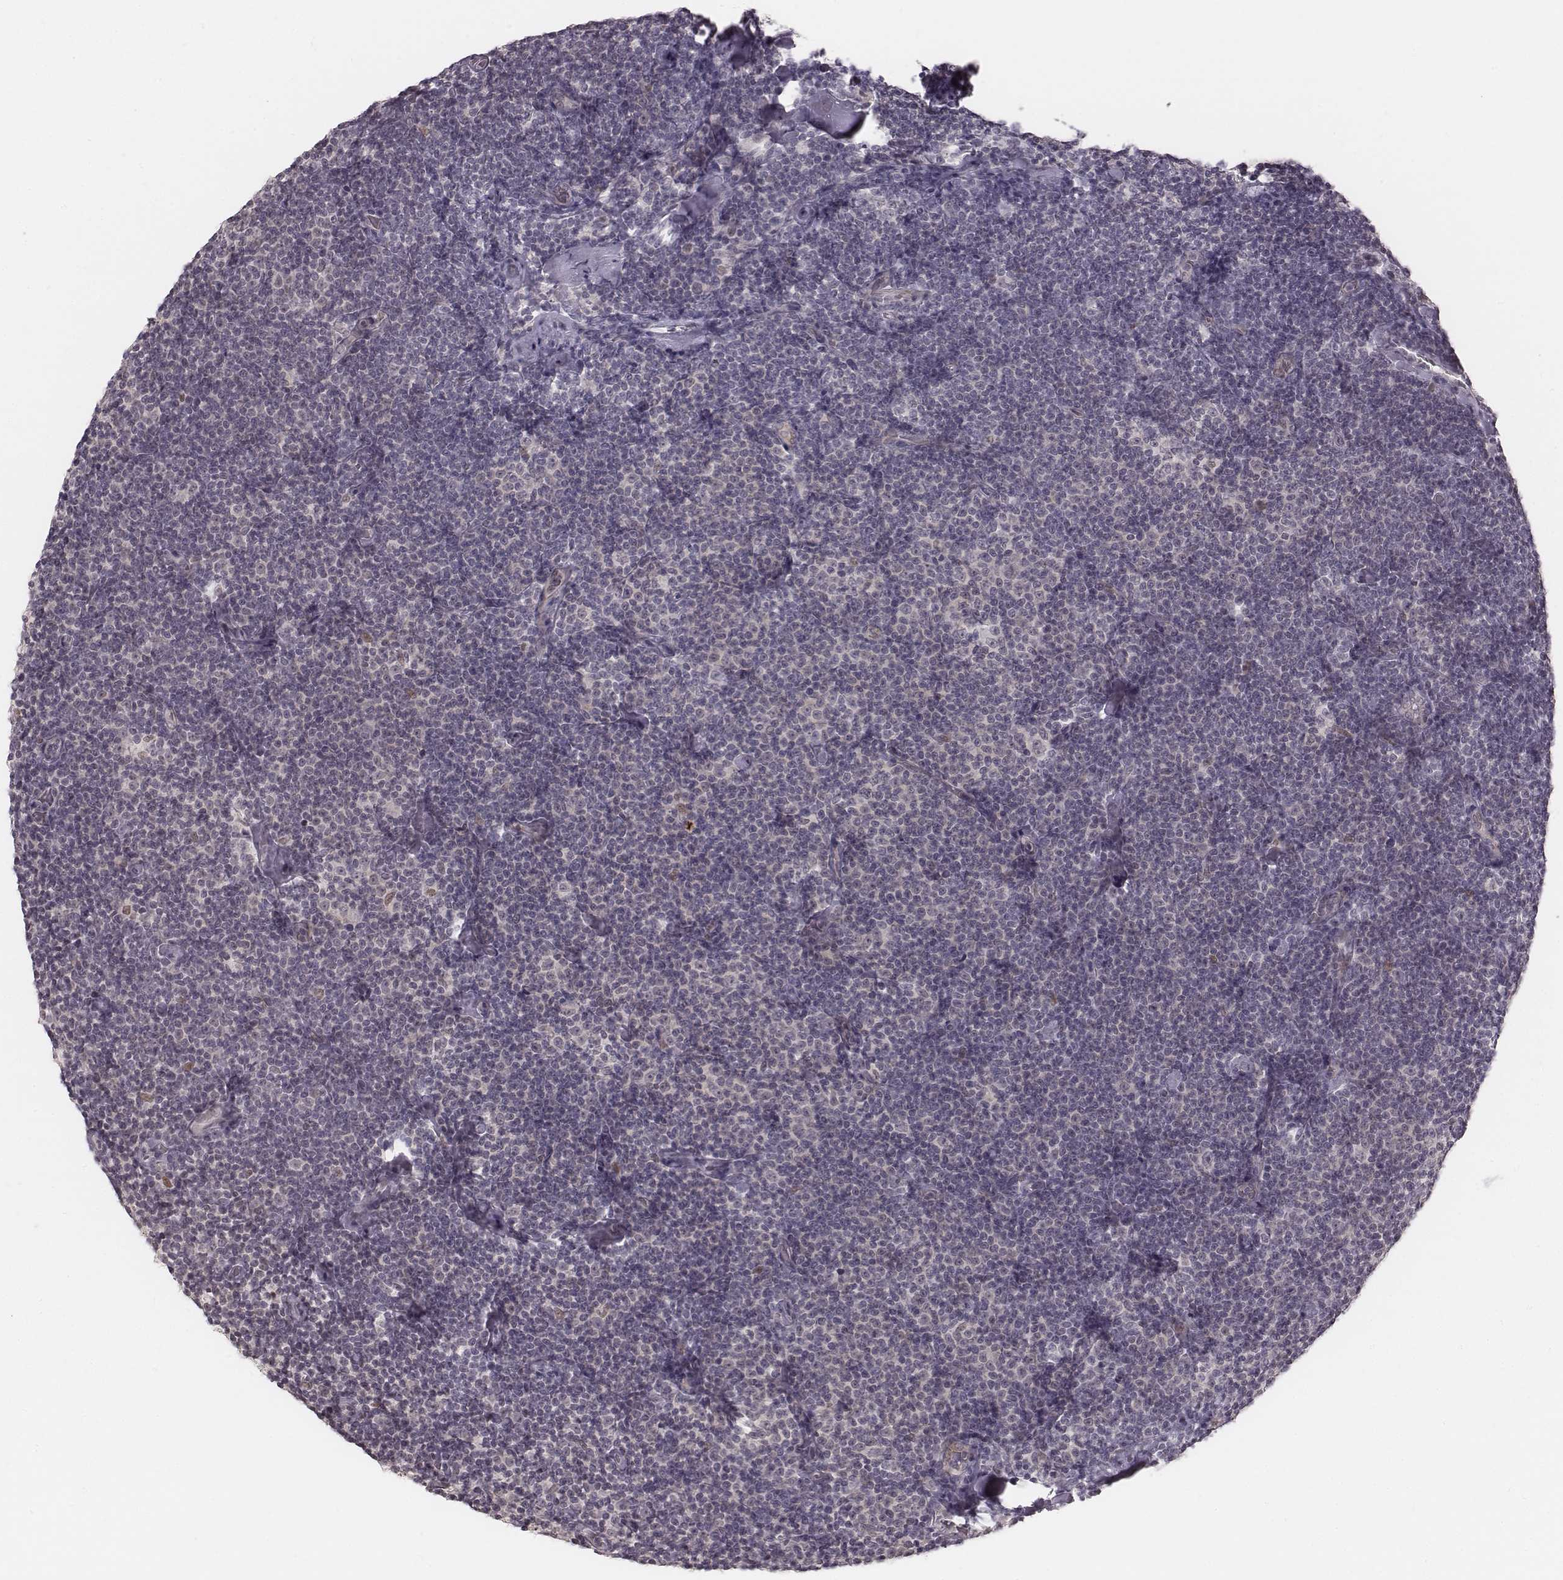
{"staining": {"intensity": "negative", "quantity": "none", "location": "none"}, "tissue": "lymphoma", "cell_type": "Tumor cells", "image_type": "cancer", "snomed": [{"axis": "morphology", "description": "Malignant lymphoma, non-Hodgkin's type, Low grade"}, {"axis": "topography", "description": "Lymph node"}], "caption": "This is an IHC image of low-grade malignant lymphoma, non-Hodgkin's type. There is no expression in tumor cells.", "gene": "IQCG", "patient": {"sex": "male", "age": 81}}